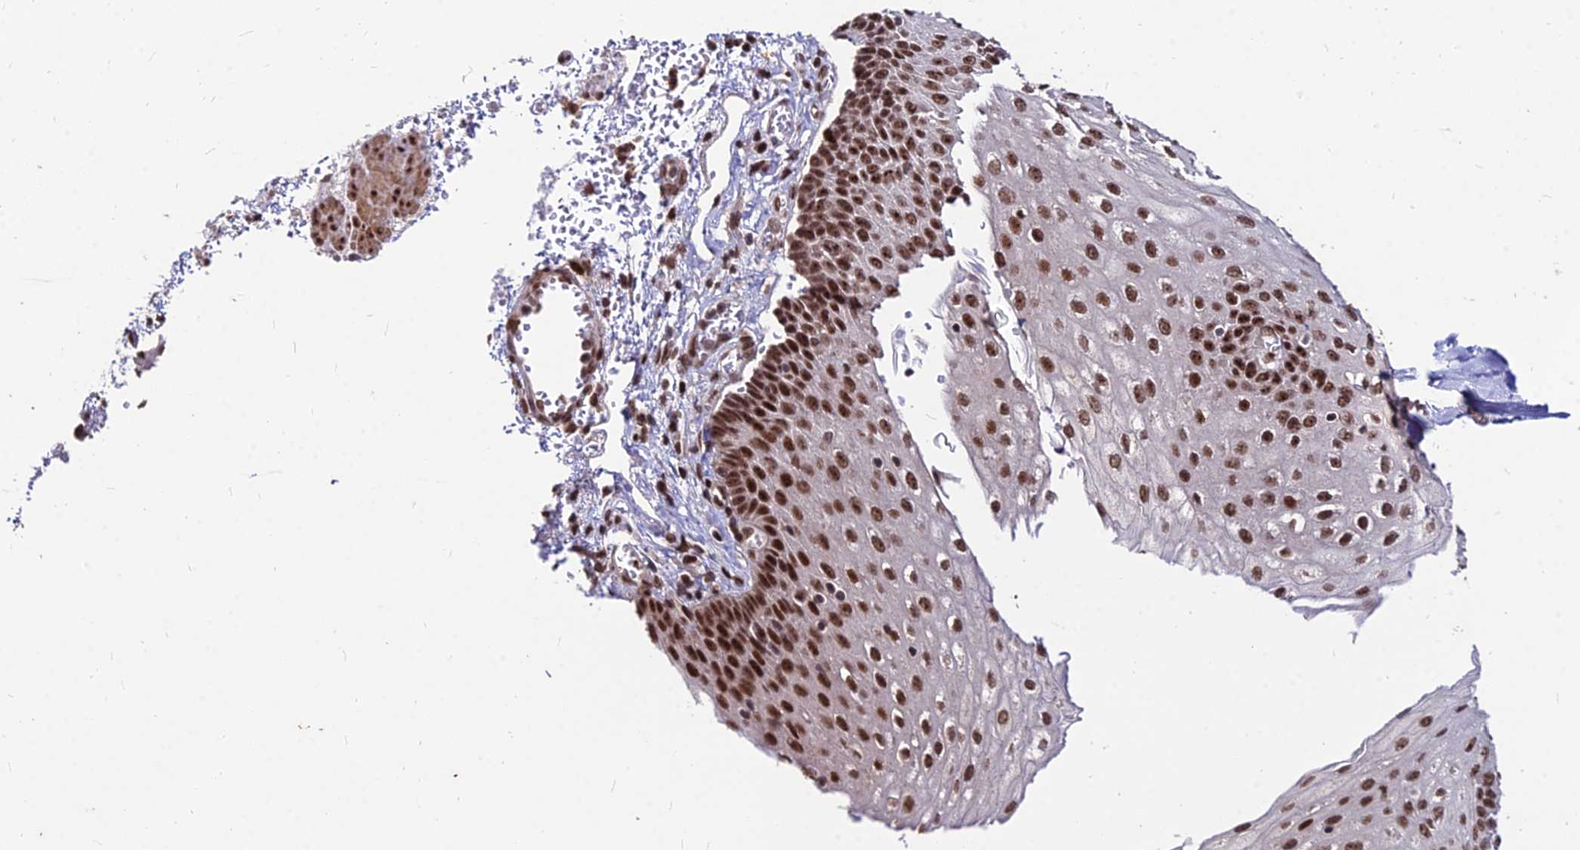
{"staining": {"intensity": "strong", "quantity": ">75%", "location": "nuclear"}, "tissue": "esophagus", "cell_type": "Squamous epithelial cells", "image_type": "normal", "snomed": [{"axis": "morphology", "description": "Normal tissue, NOS"}, {"axis": "topography", "description": "Esophagus"}], "caption": "About >75% of squamous epithelial cells in normal human esophagus exhibit strong nuclear protein staining as visualized by brown immunohistochemical staining.", "gene": "ZBED4", "patient": {"sex": "male", "age": 81}}